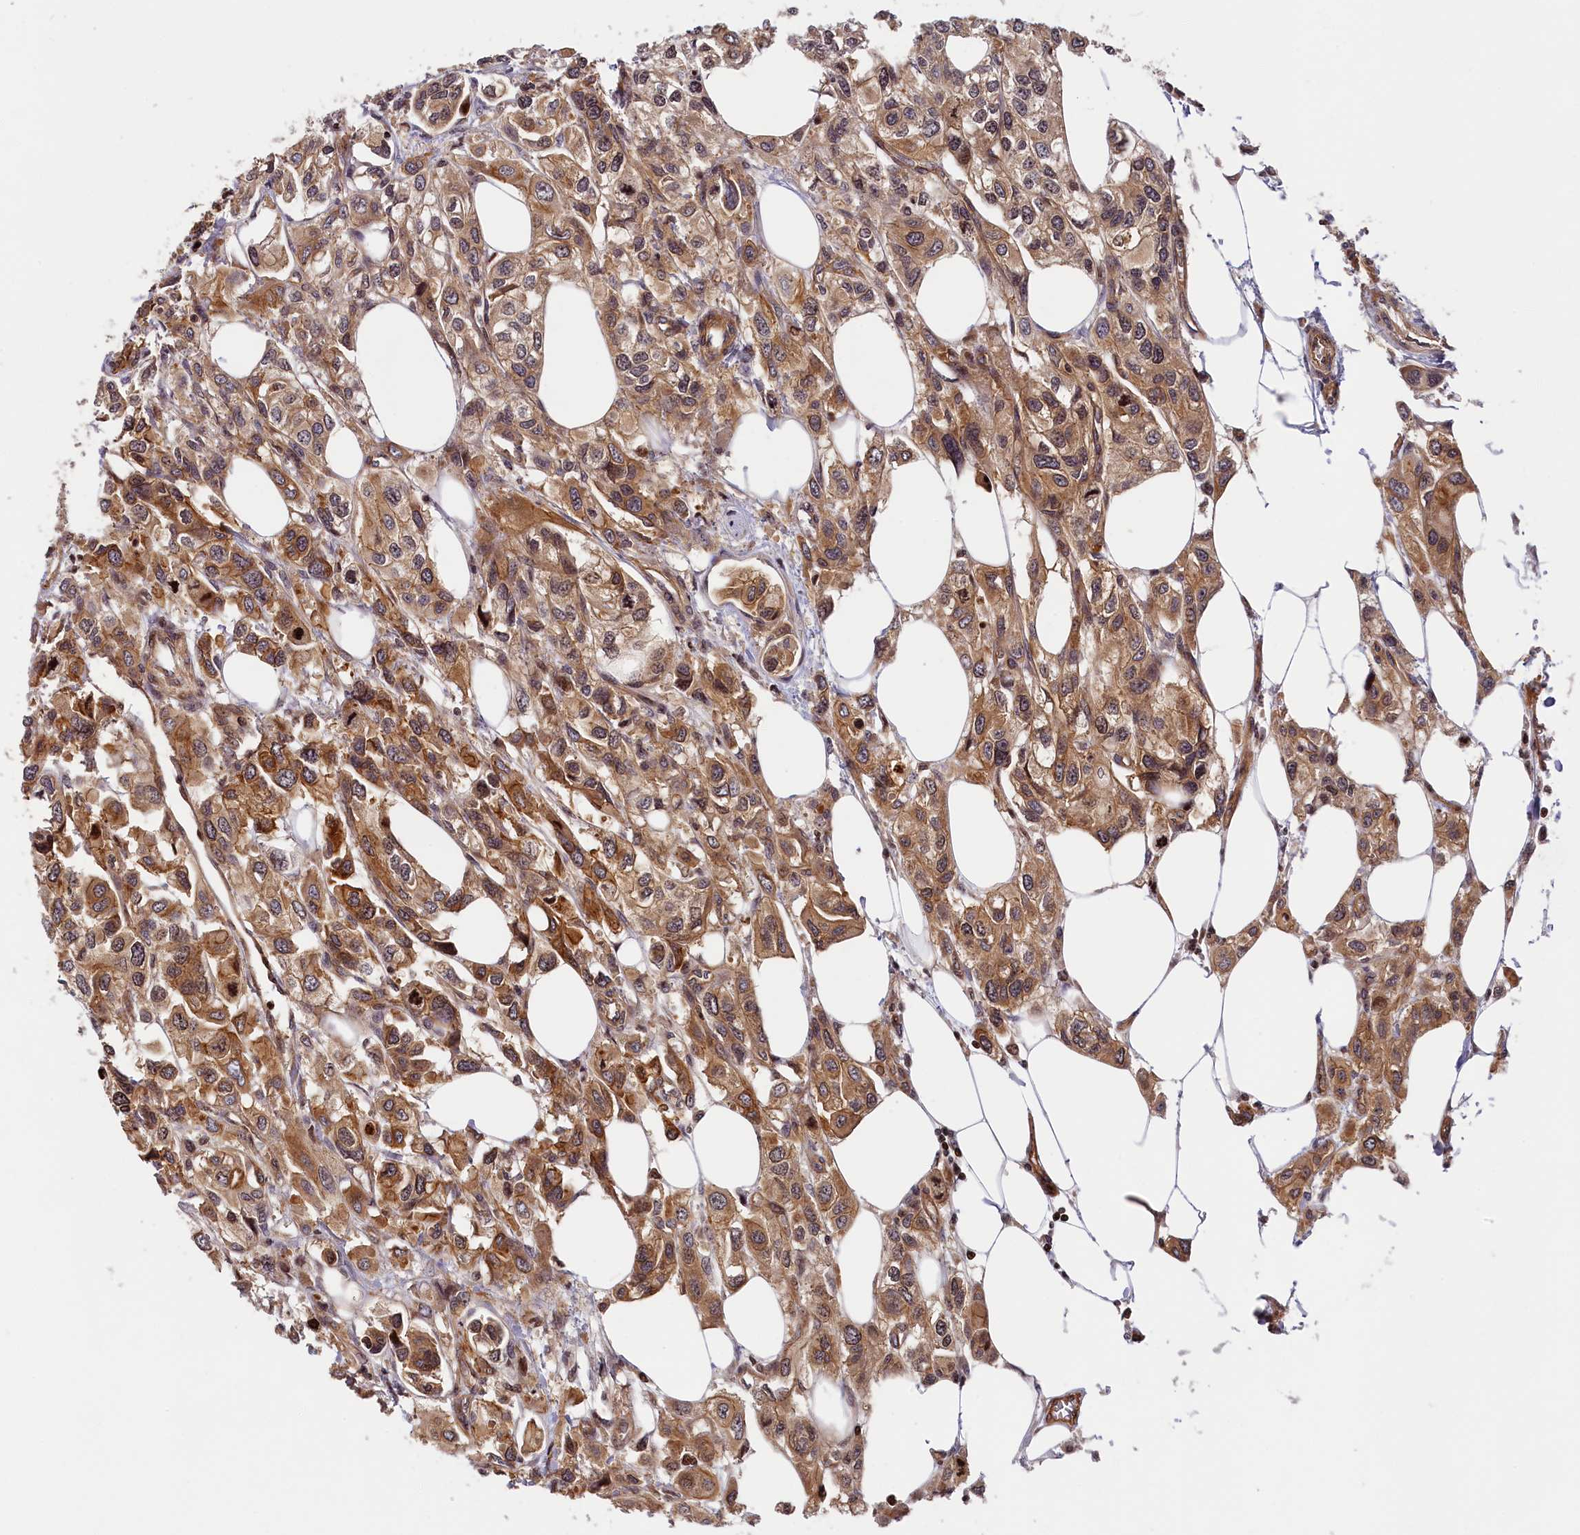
{"staining": {"intensity": "moderate", "quantity": ">75%", "location": "cytoplasmic/membranous"}, "tissue": "urothelial cancer", "cell_type": "Tumor cells", "image_type": "cancer", "snomed": [{"axis": "morphology", "description": "Urothelial carcinoma, High grade"}, {"axis": "topography", "description": "Urinary bladder"}], "caption": "IHC (DAB (3,3'-diaminobenzidine)) staining of high-grade urothelial carcinoma displays moderate cytoplasmic/membranous protein staining in about >75% of tumor cells.", "gene": "CEP44", "patient": {"sex": "male", "age": 67}}